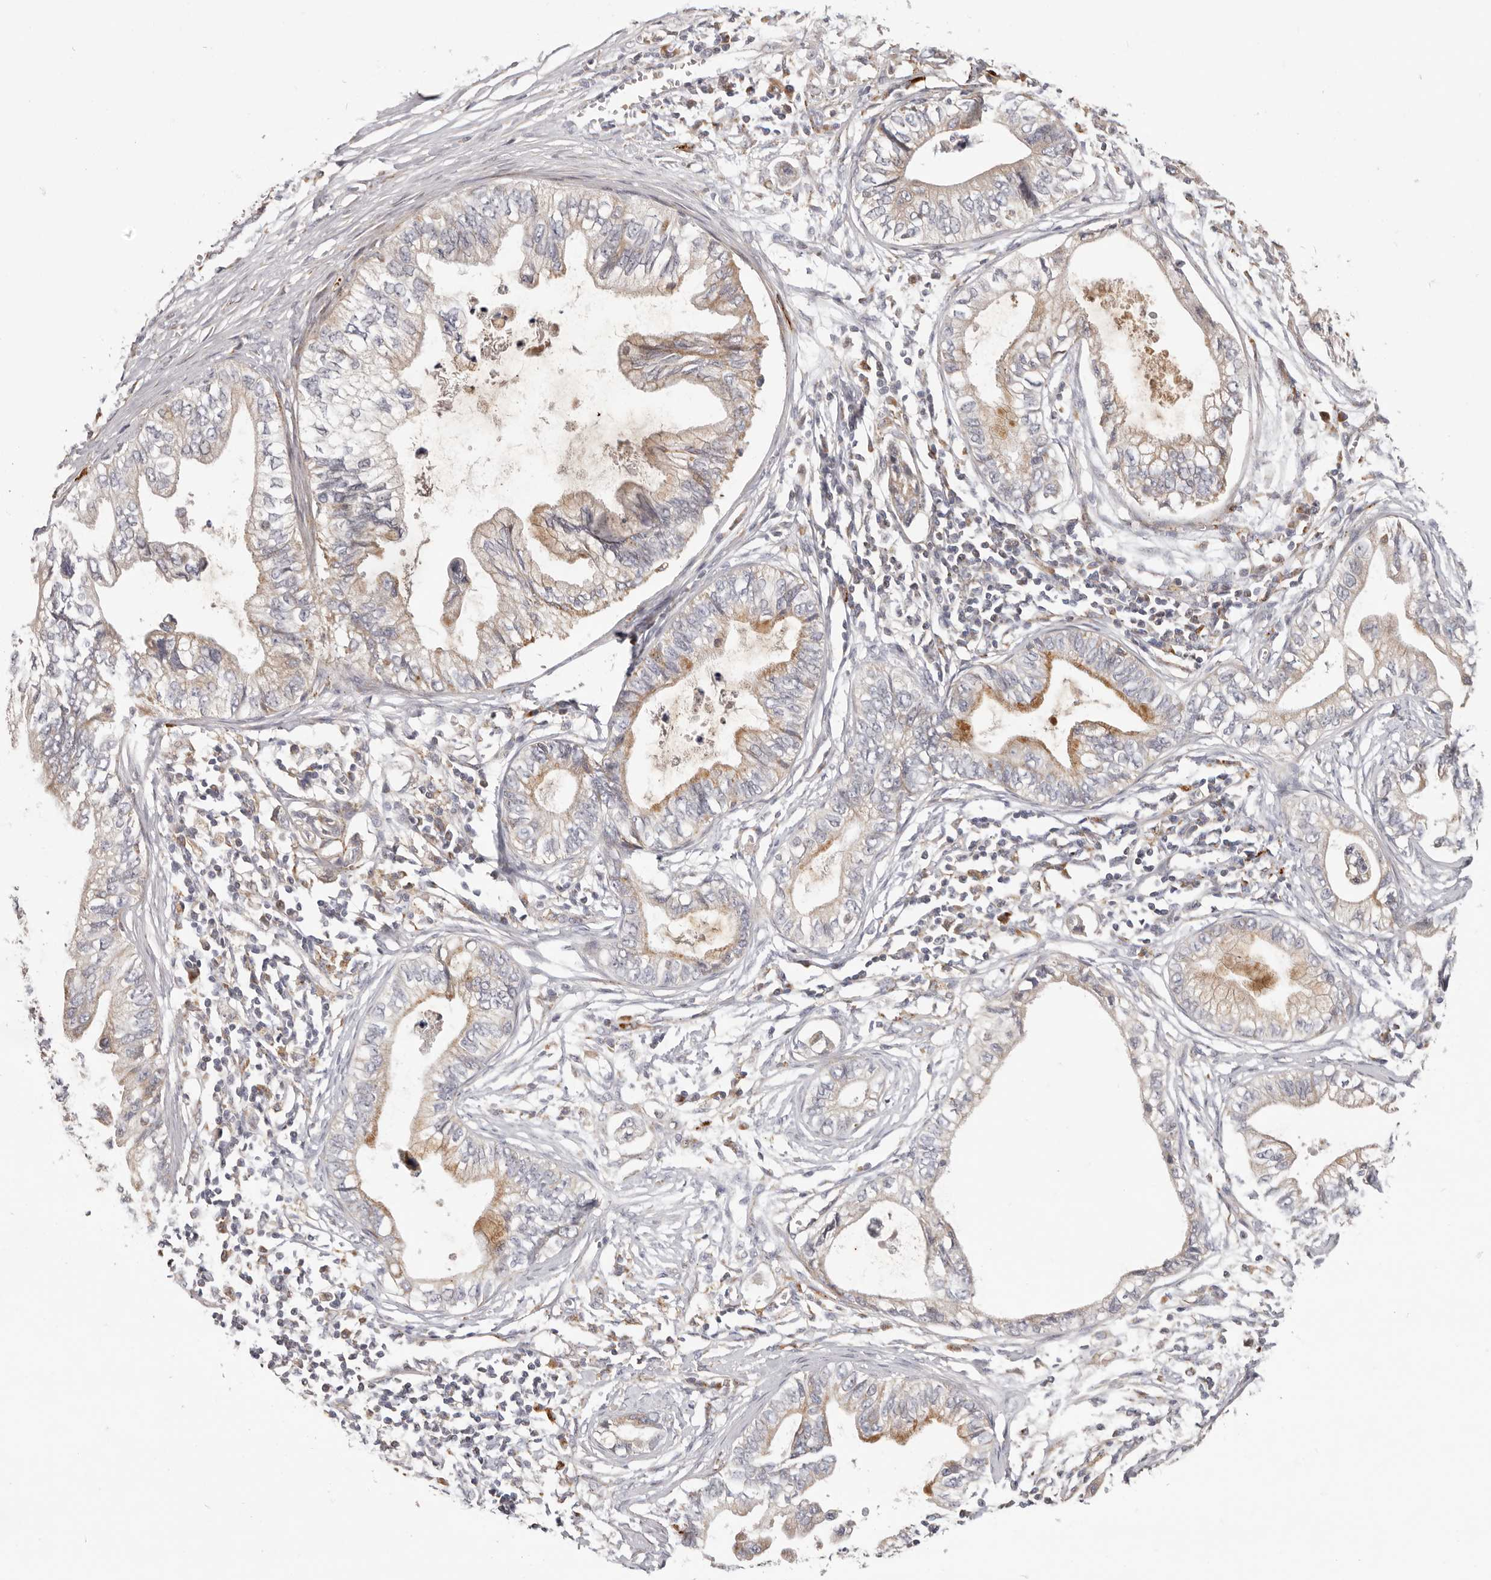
{"staining": {"intensity": "moderate", "quantity": "<25%", "location": "cytoplasmic/membranous"}, "tissue": "pancreatic cancer", "cell_type": "Tumor cells", "image_type": "cancer", "snomed": [{"axis": "morphology", "description": "Adenocarcinoma, NOS"}, {"axis": "topography", "description": "Pancreas"}], "caption": "This is an image of IHC staining of pancreatic cancer (adenocarcinoma), which shows moderate expression in the cytoplasmic/membranous of tumor cells.", "gene": "TOR3A", "patient": {"sex": "male", "age": 56}}